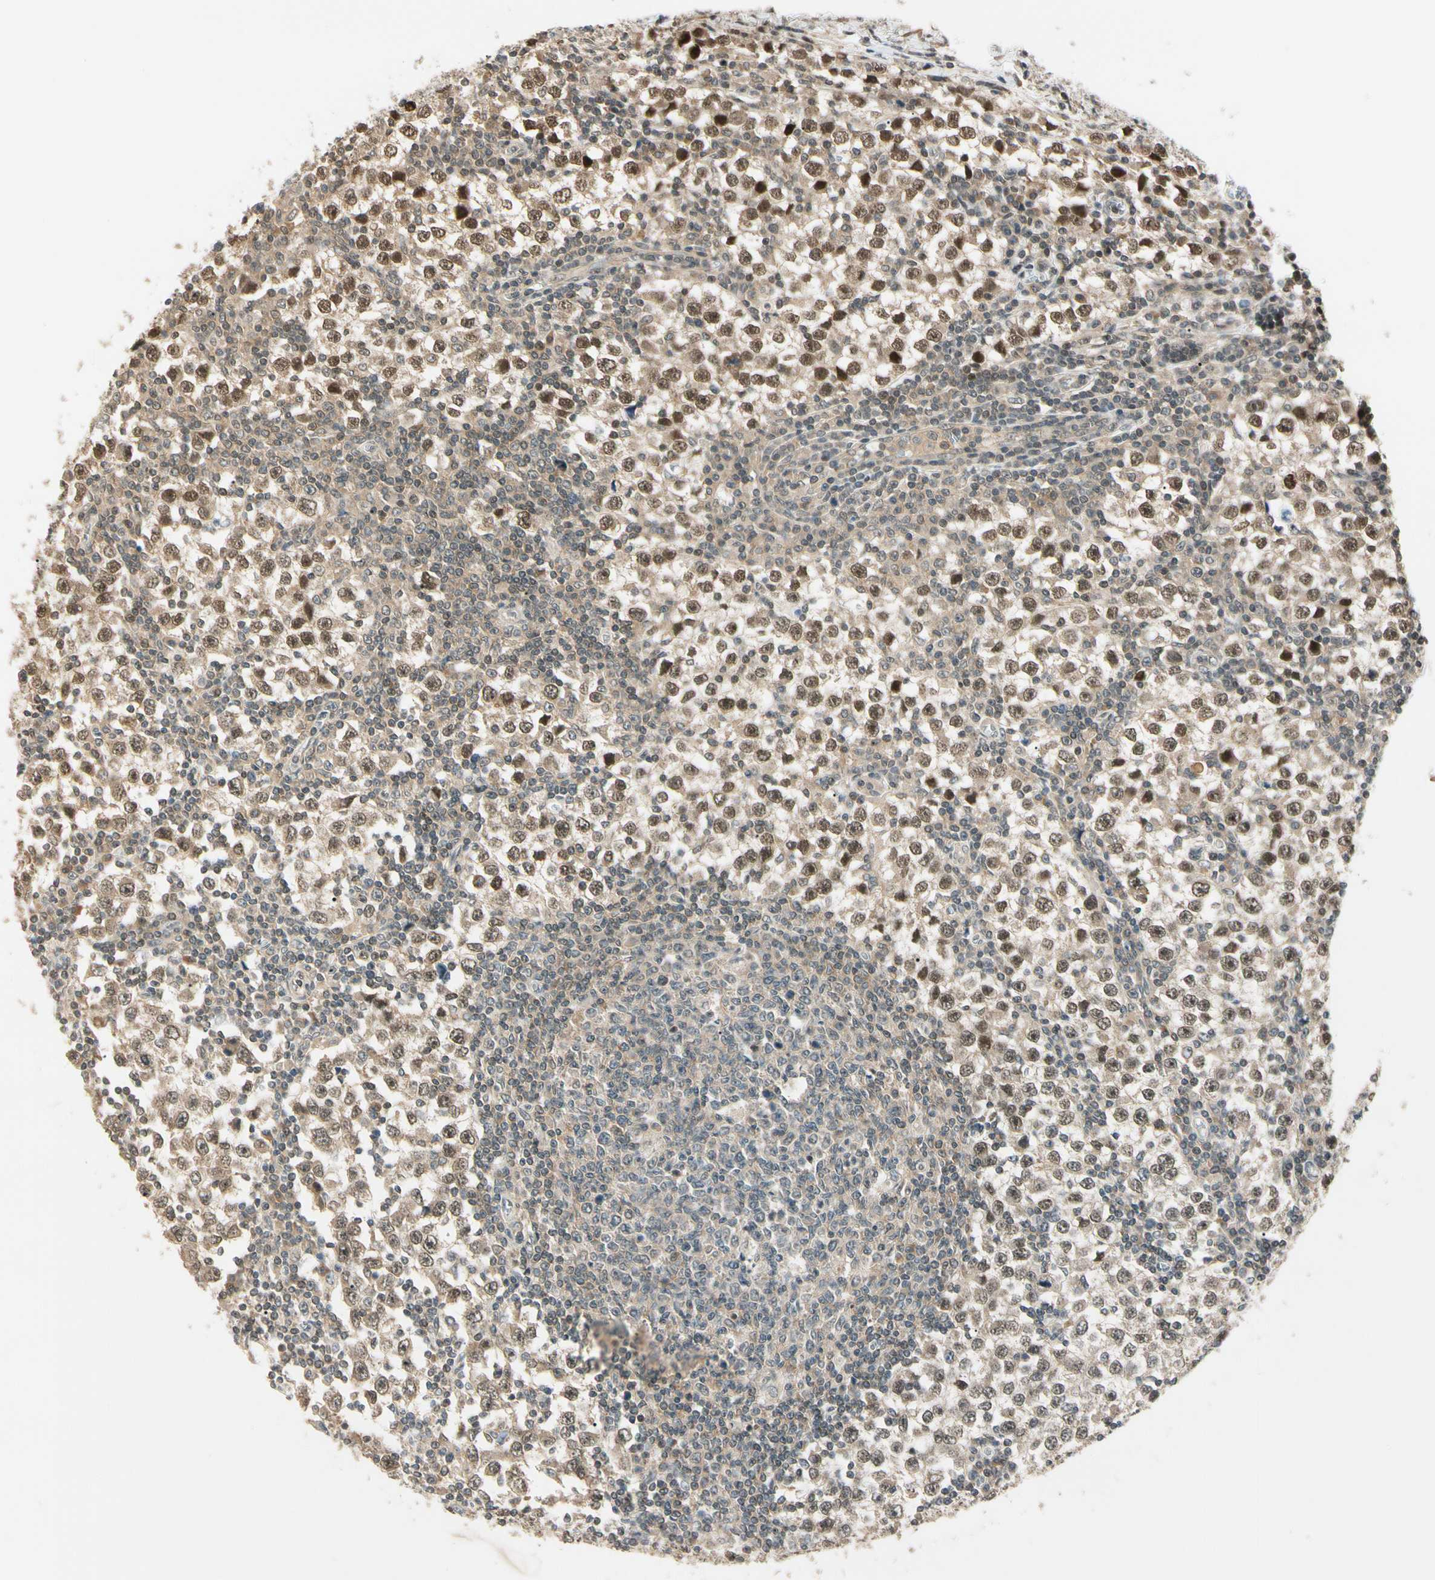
{"staining": {"intensity": "moderate", "quantity": ">75%", "location": "cytoplasmic/membranous,nuclear"}, "tissue": "testis cancer", "cell_type": "Tumor cells", "image_type": "cancer", "snomed": [{"axis": "morphology", "description": "Seminoma, NOS"}, {"axis": "topography", "description": "Testis"}], "caption": "A histopathology image of seminoma (testis) stained for a protein displays moderate cytoplasmic/membranous and nuclear brown staining in tumor cells.", "gene": "ZSCAN12", "patient": {"sex": "male", "age": 65}}